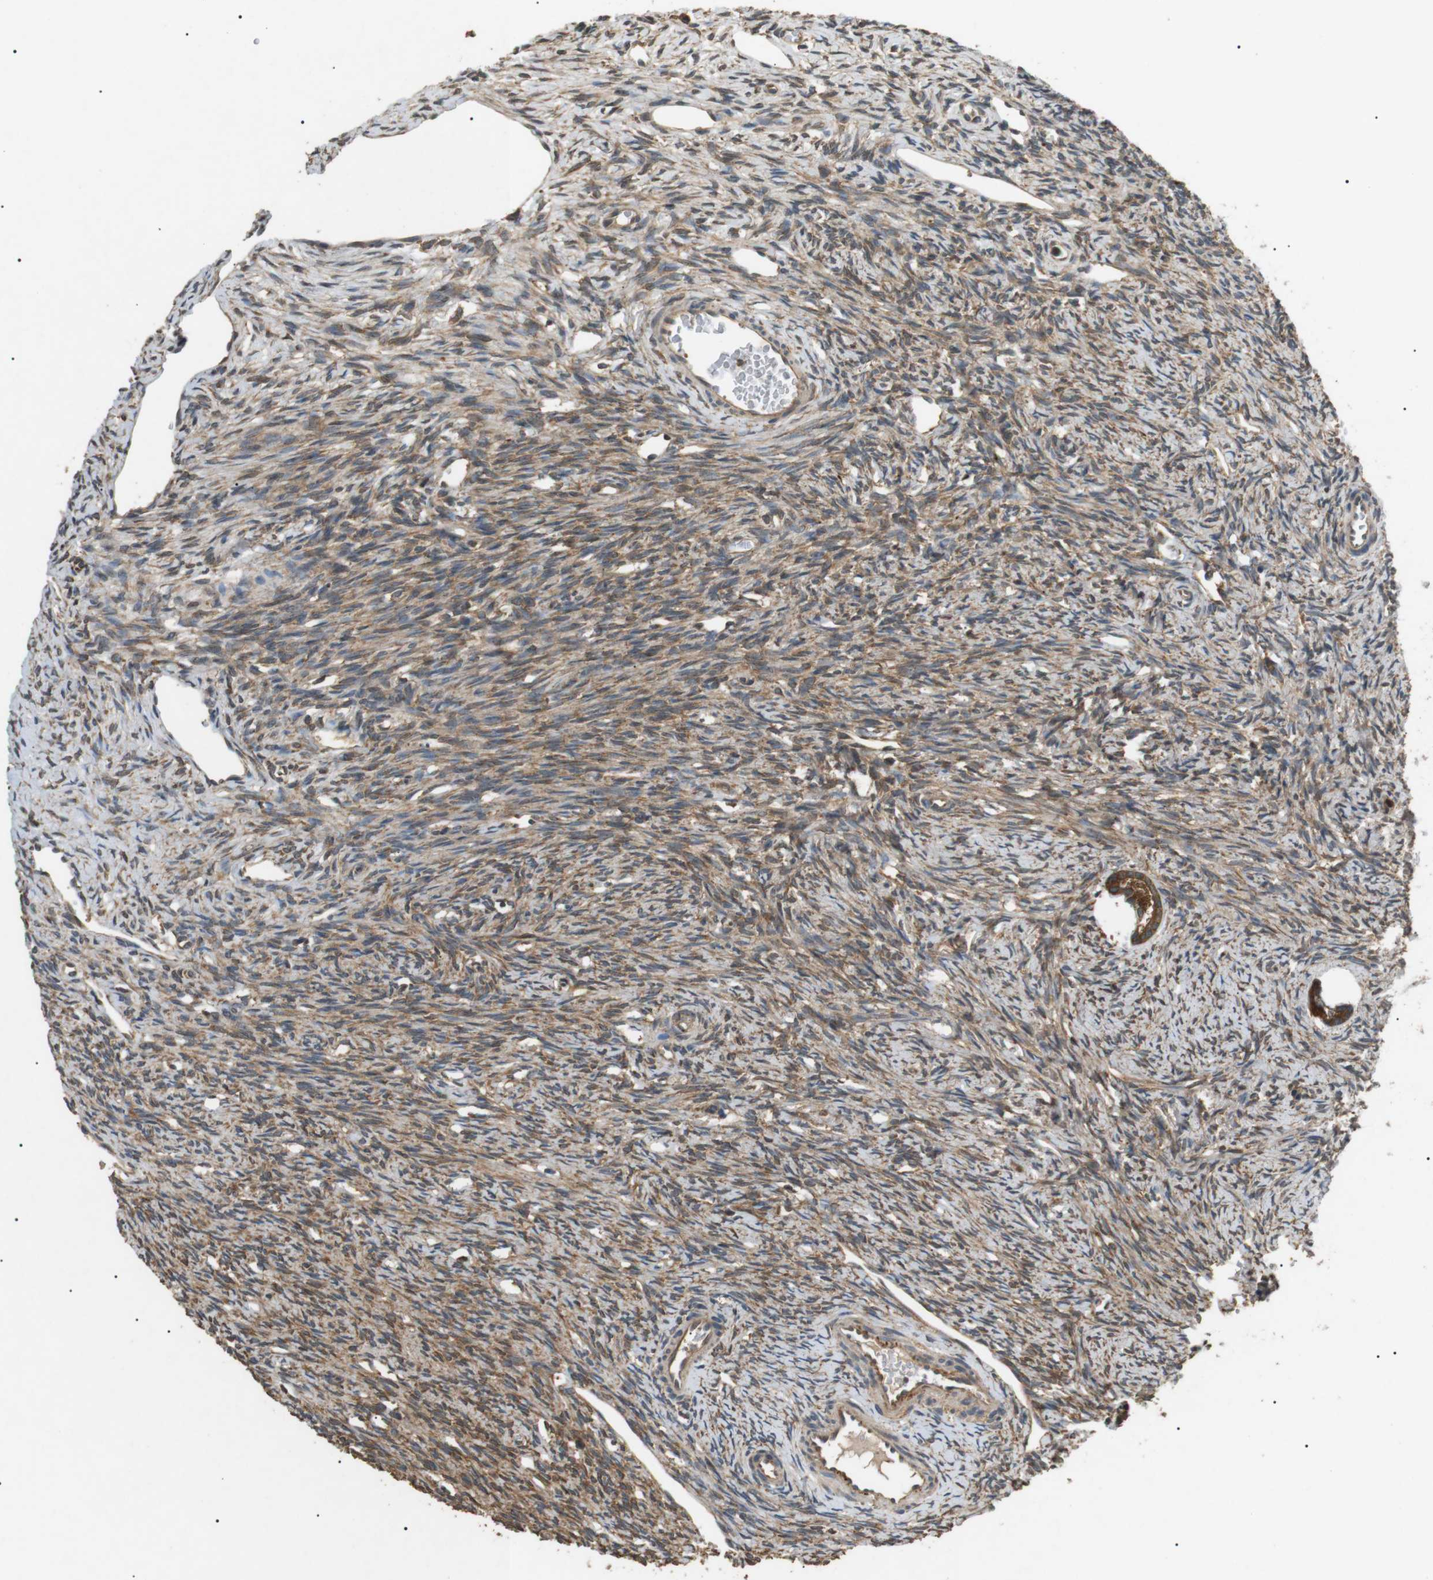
{"staining": {"intensity": "strong", "quantity": ">75%", "location": "cytoplasmic/membranous"}, "tissue": "ovary", "cell_type": "Follicle cells", "image_type": "normal", "snomed": [{"axis": "morphology", "description": "Normal tissue, NOS"}, {"axis": "topography", "description": "Ovary"}], "caption": "Immunohistochemistry (IHC) (DAB) staining of normal human ovary displays strong cytoplasmic/membranous protein positivity in about >75% of follicle cells.", "gene": "TBC1D15", "patient": {"sex": "female", "age": 33}}